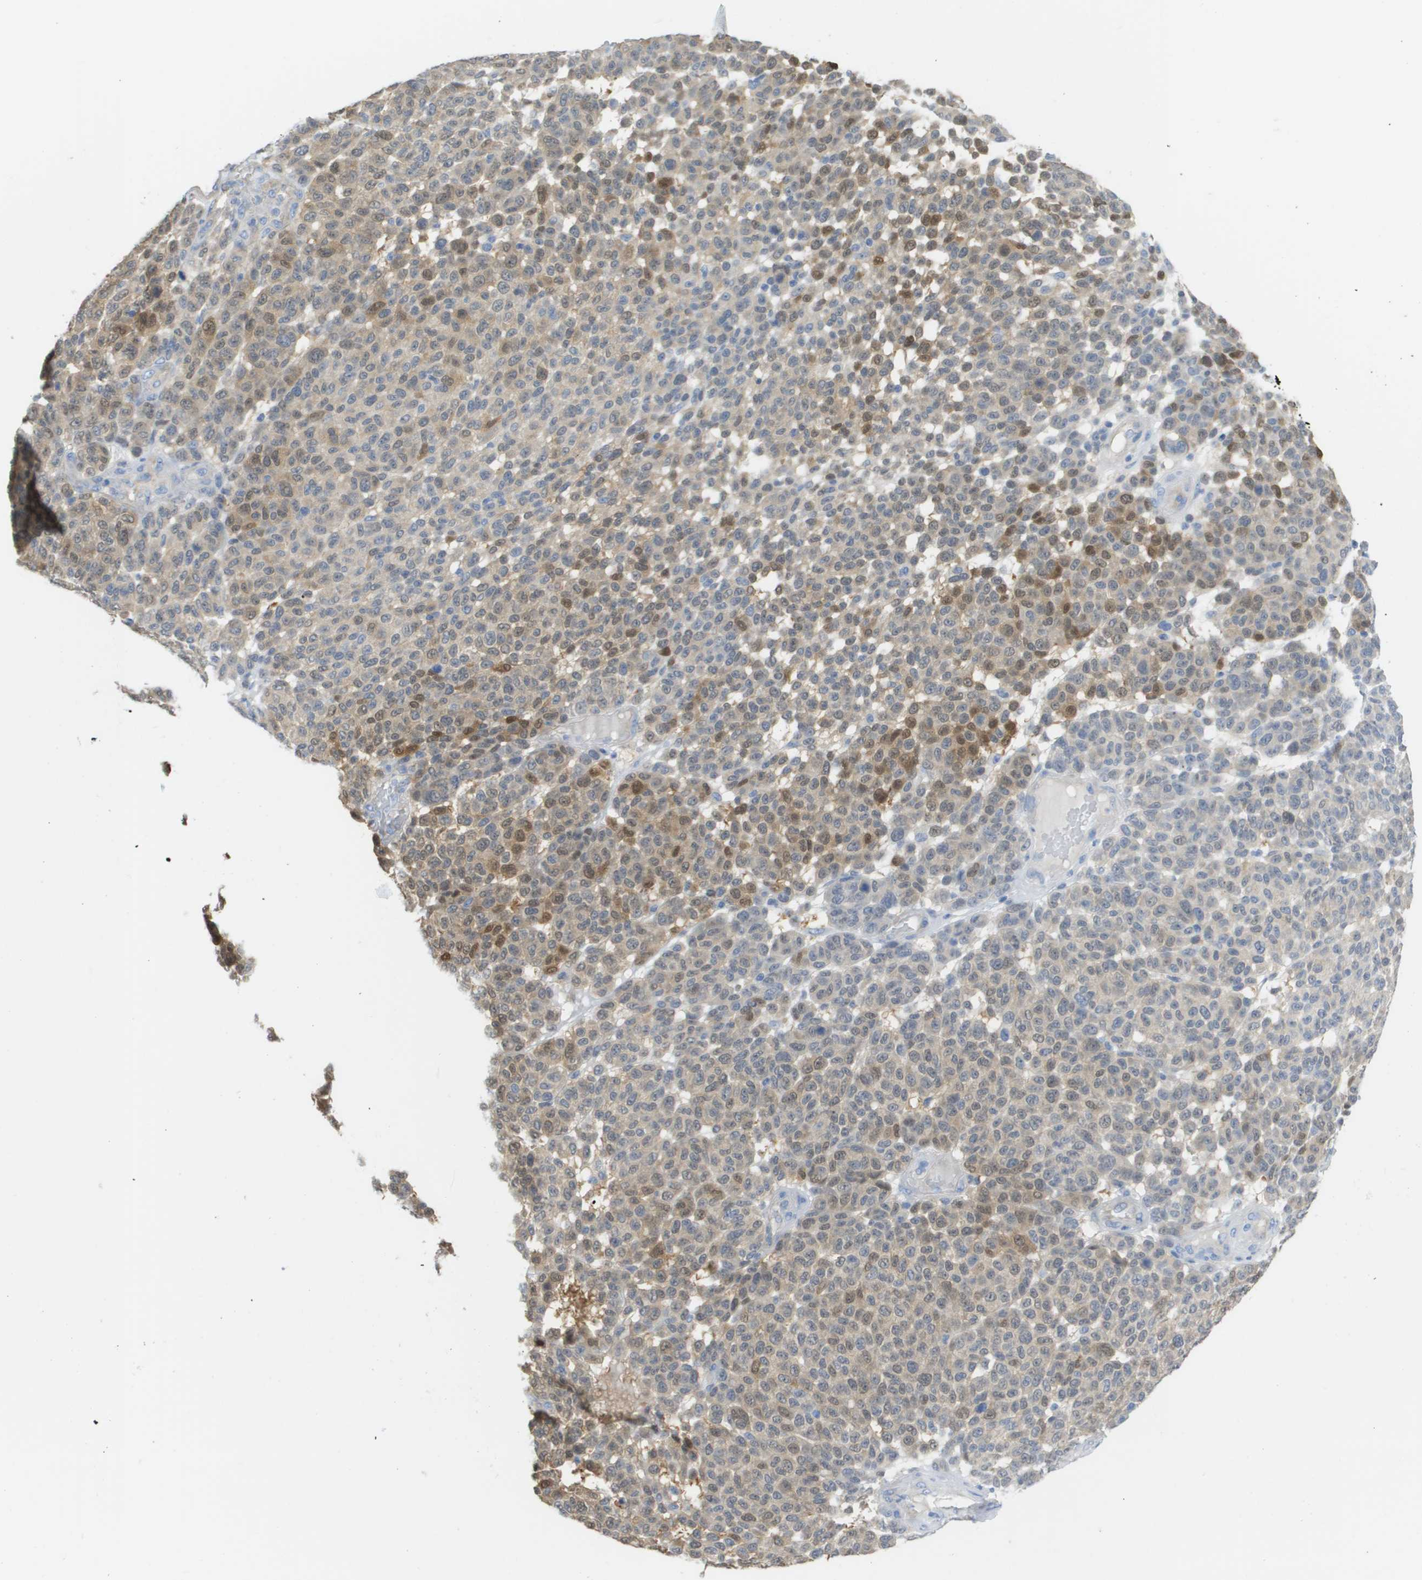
{"staining": {"intensity": "moderate", "quantity": "<25%", "location": "cytoplasmic/membranous,nuclear"}, "tissue": "melanoma", "cell_type": "Tumor cells", "image_type": "cancer", "snomed": [{"axis": "morphology", "description": "Malignant melanoma, NOS"}, {"axis": "topography", "description": "Skin"}], "caption": "Immunohistochemical staining of human malignant melanoma demonstrates low levels of moderate cytoplasmic/membranous and nuclear positivity in approximately <25% of tumor cells. (brown staining indicates protein expression, while blue staining denotes nuclei).", "gene": "MYL3", "patient": {"sex": "male", "age": 59}}